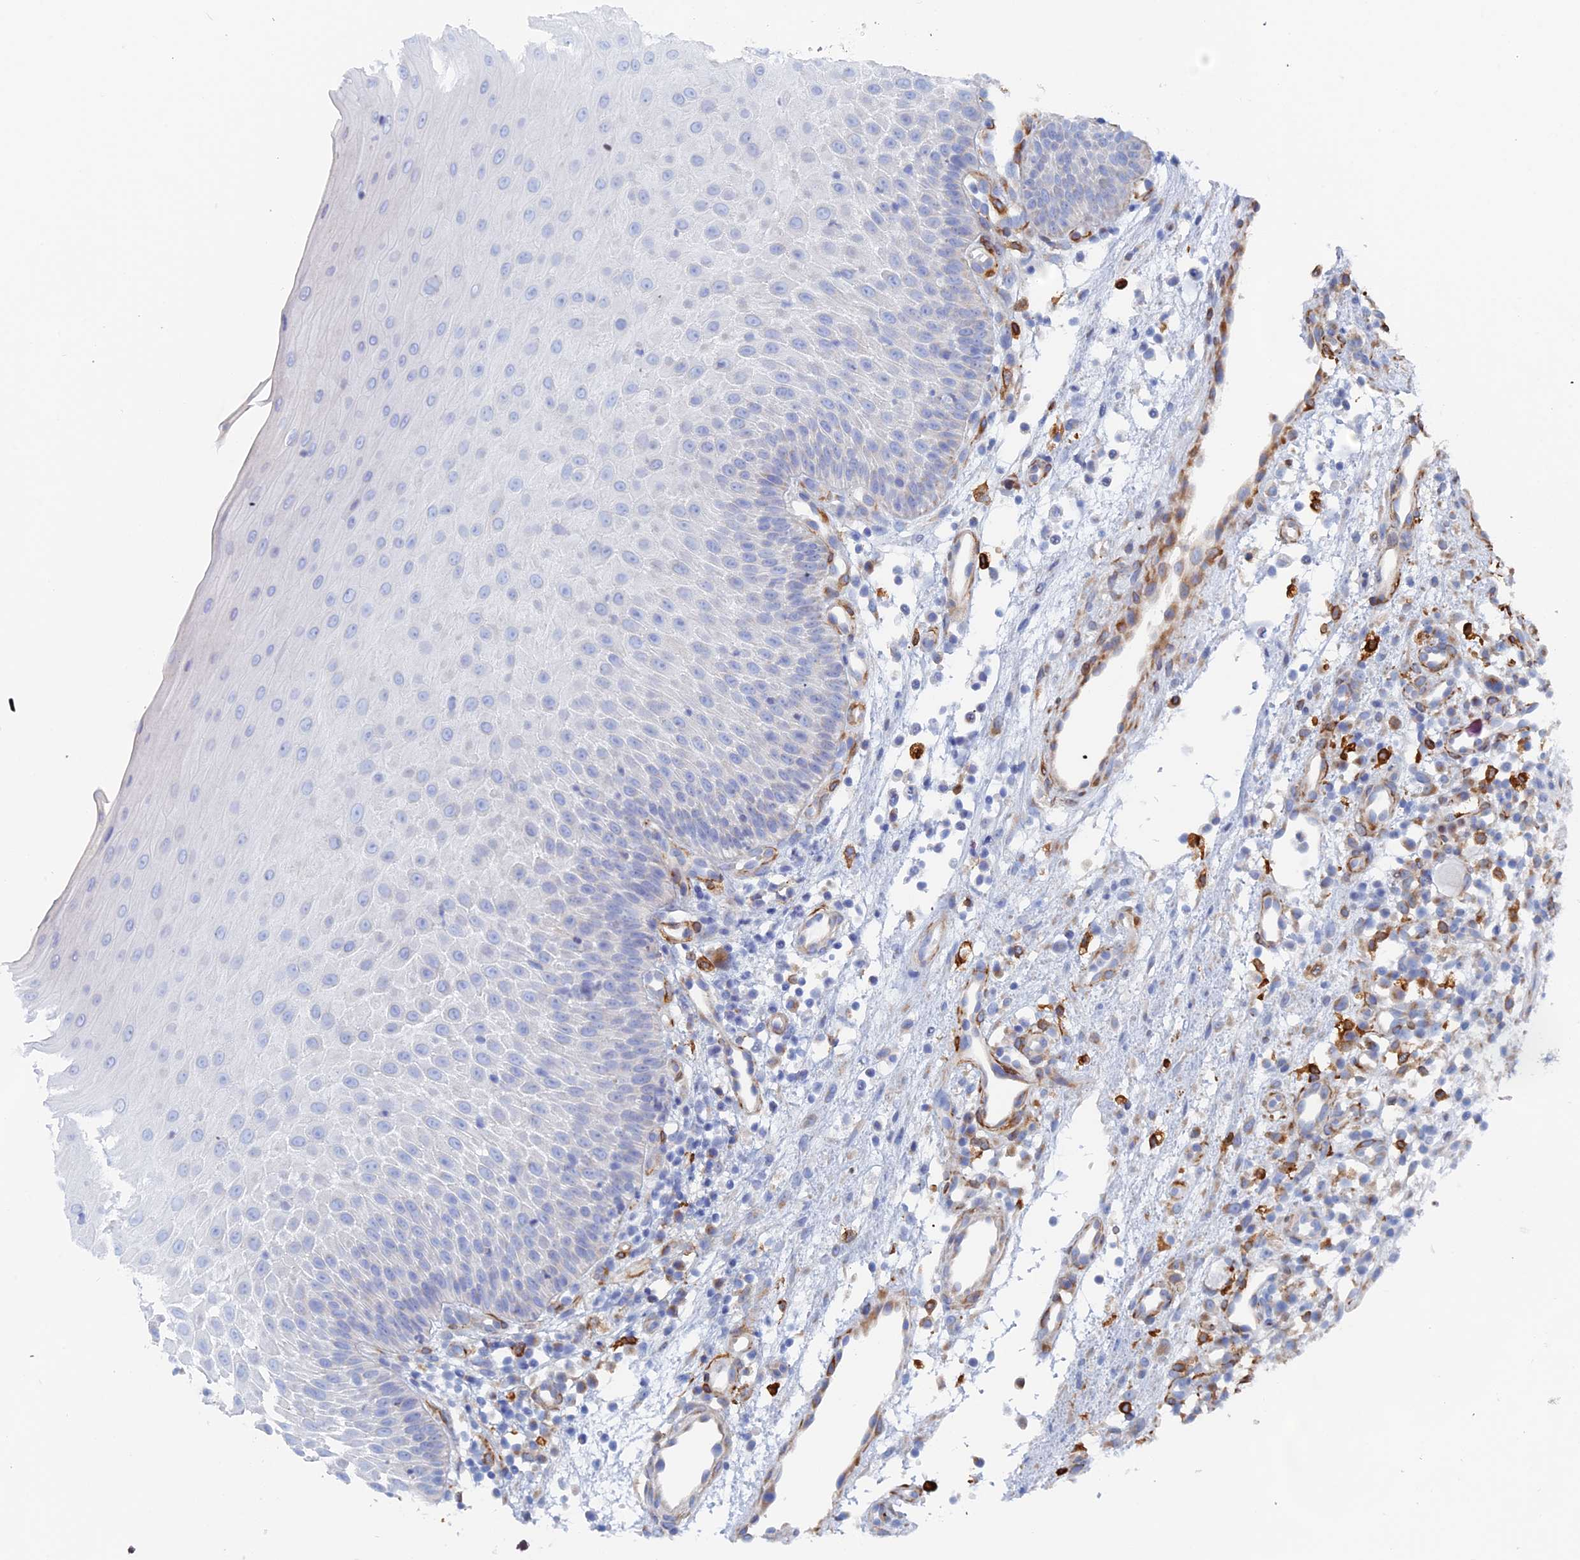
{"staining": {"intensity": "negative", "quantity": "none", "location": "none"}, "tissue": "oral mucosa", "cell_type": "Squamous epithelial cells", "image_type": "normal", "snomed": [{"axis": "morphology", "description": "Normal tissue, NOS"}, {"axis": "topography", "description": "Oral tissue"}], "caption": "A micrograph of oral mucosa stained for a protein demonstrates no brown staining in squamous epithelial cells.", "gene": "COG7", "patient": {"sex": "female", "age": 13}}